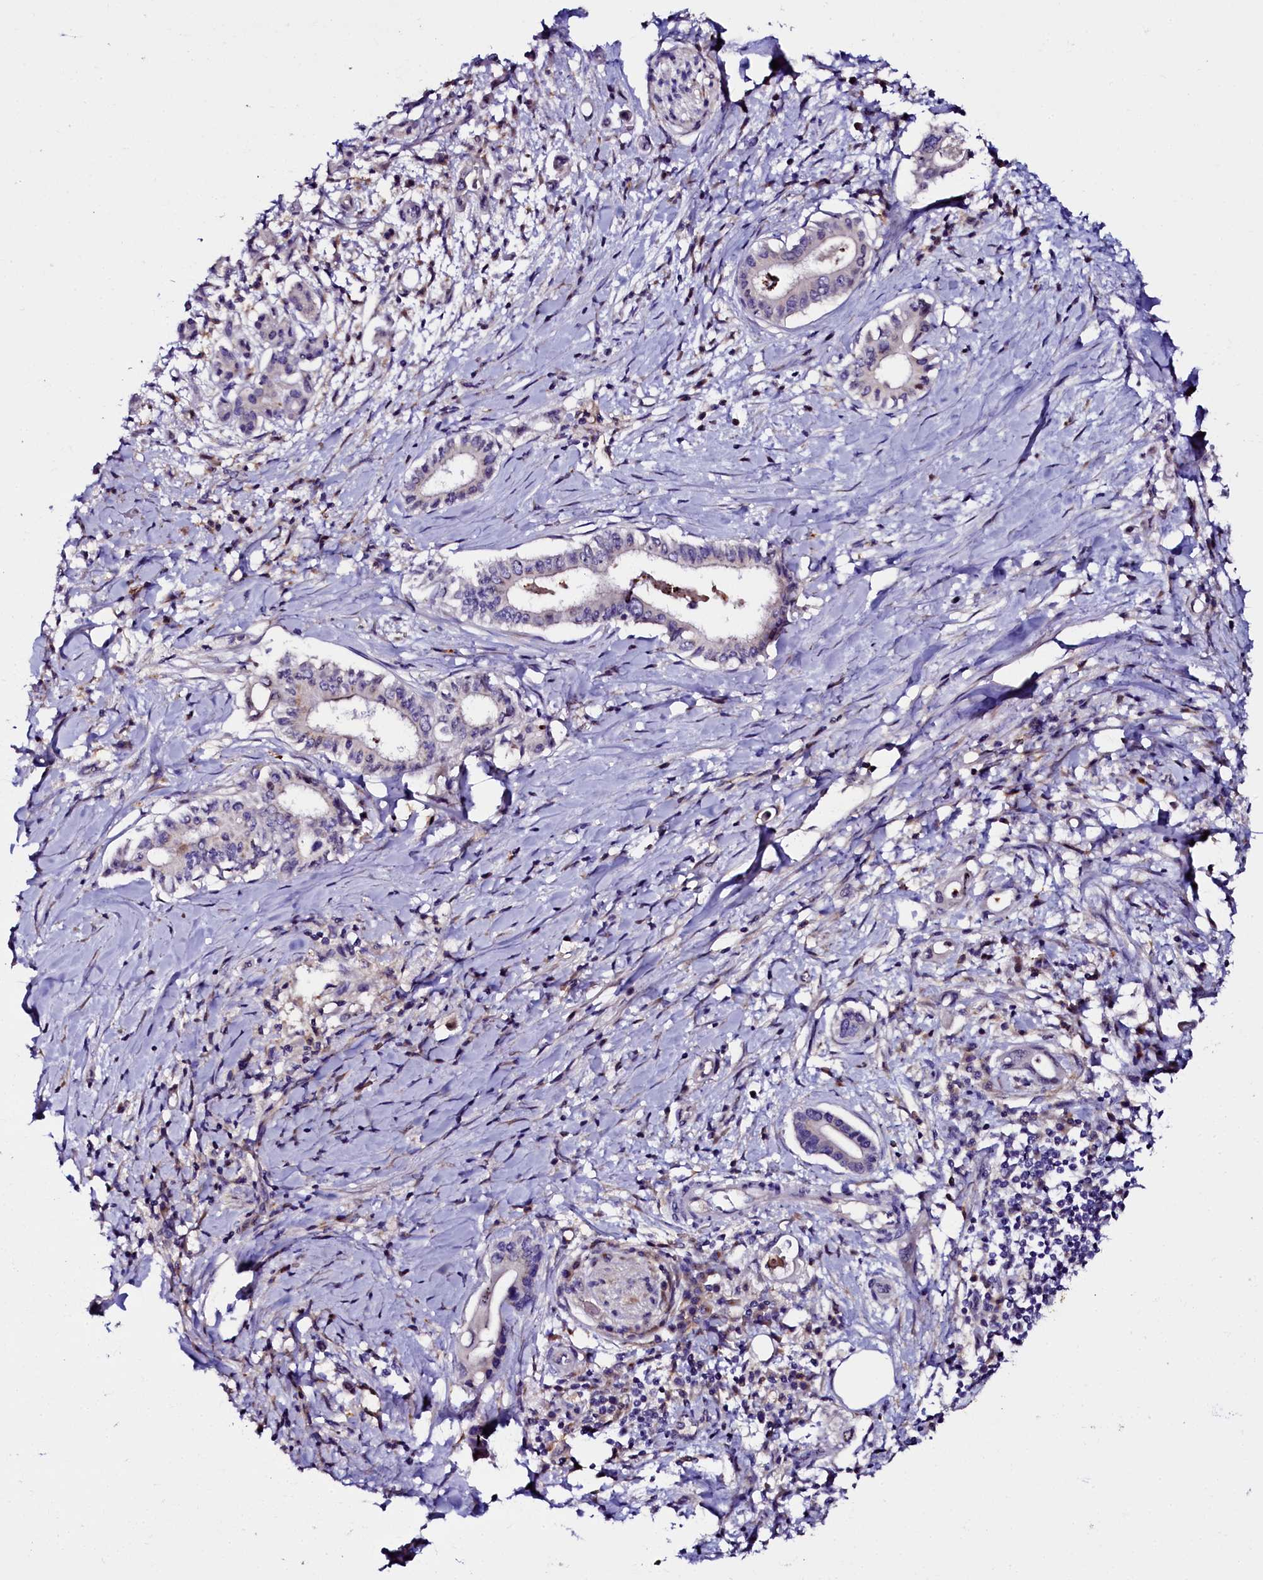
{"staining": {"intensity": "negative", "quantity": "none", "location": "none"}, "tissue": "pancreatic cancer", "cell_type": "Tumor cells", "image_type": "cancer", "snomed": [{"axis": "morphology", "description": "Adenocarcinoma, NOS"}, {"axis": "topography", "description": "Pancreas"}], "caption": "IHC image of pancreatic cancer stained for a protein (brown), which exhibits no positivity in tumor cells. (DAB (3,3'-diaminobenzidine) immunohistochemistry (IHC) visualized using brightfield microscopy, high magnification).", "gene": "OTOL1", "patient": {"sex": "female", "age": 66}}